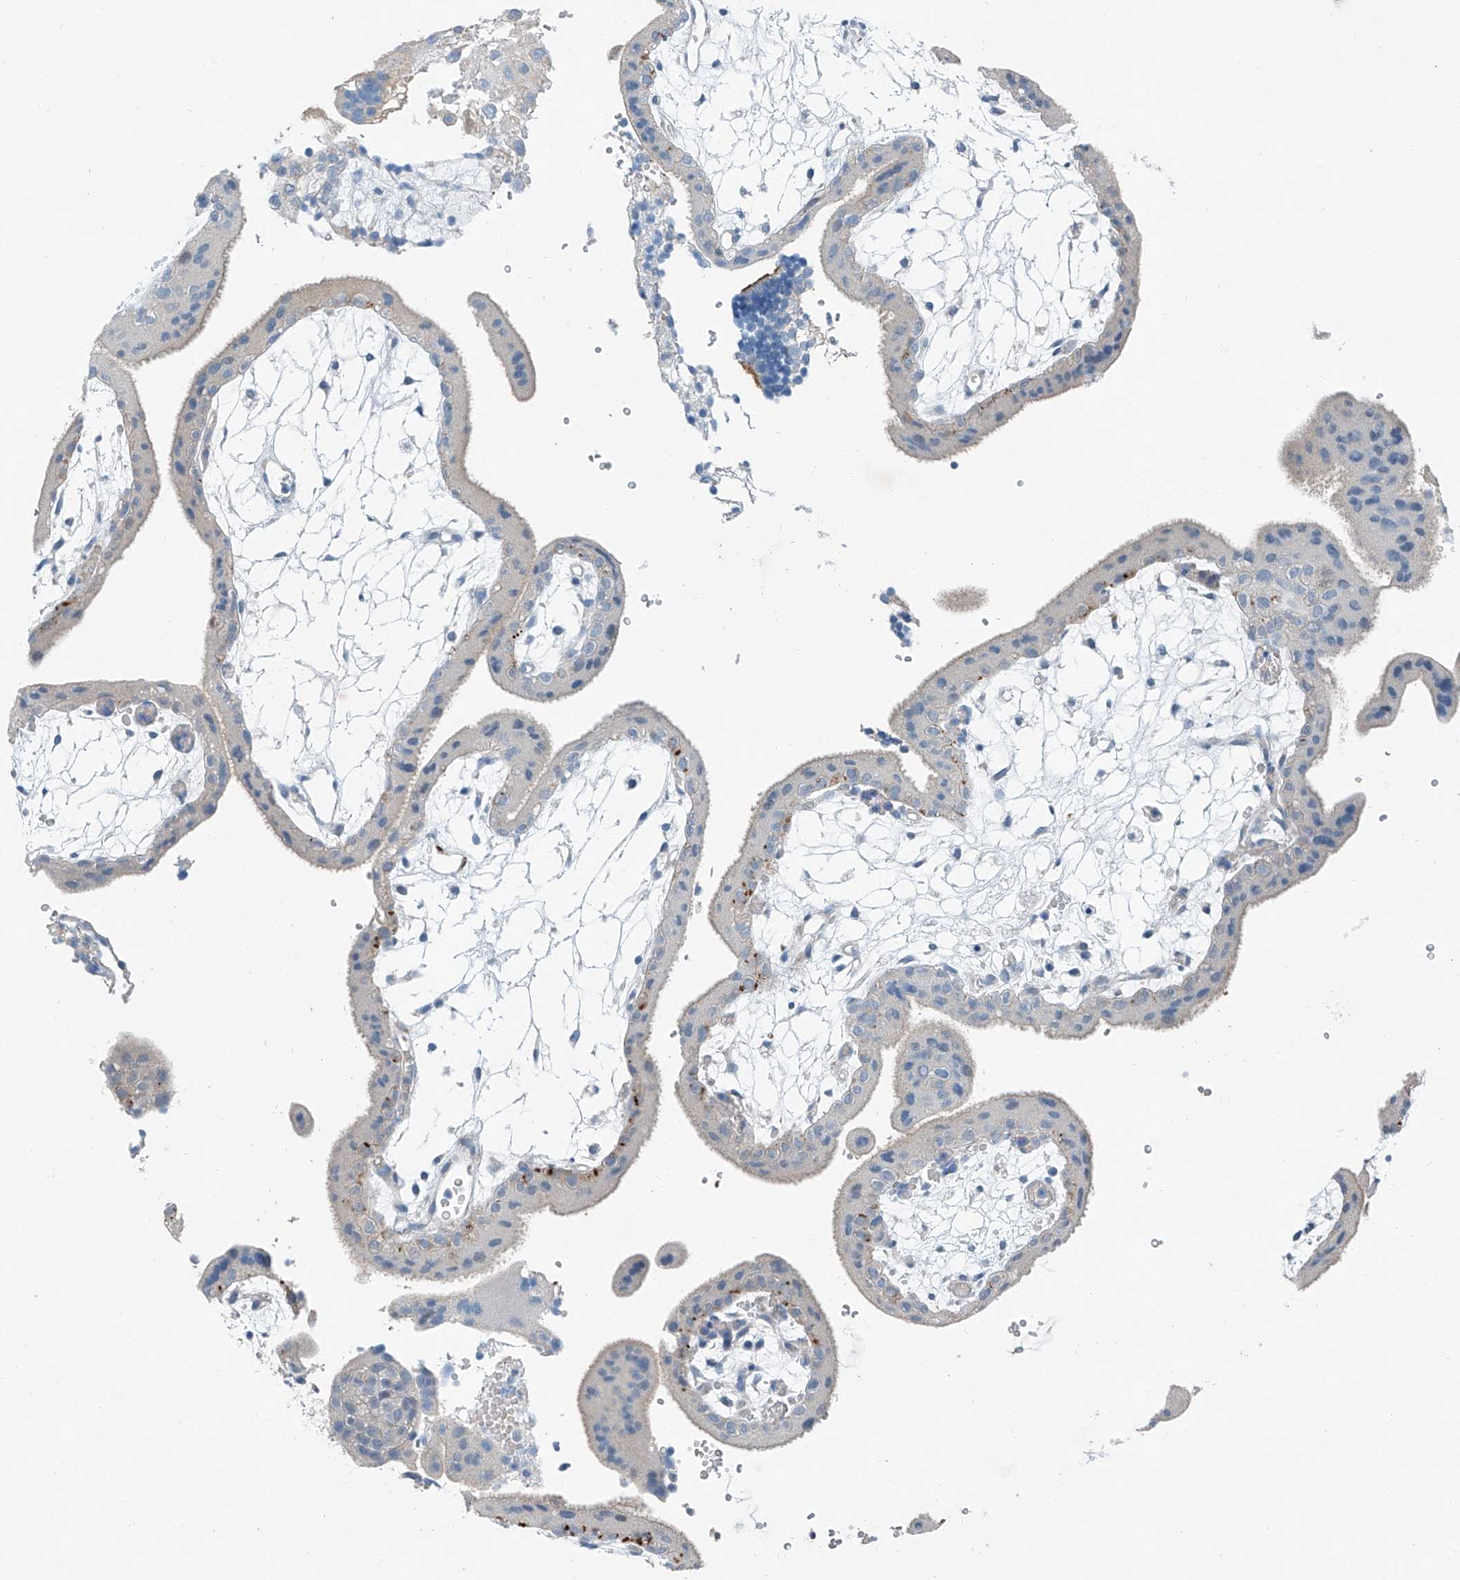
{"staining": {"intensity": "negative", "quantity": "none", "location": "none"}, "tissue": "placenta", "cell_type": "Trophoblastic cells", "image_type": "normal", "snomed": [{"axis": "morphology", "description": "Normal tissue, NOS"}, {"axis": "topography", "description": "Placenta"}], "caption": "This image is of benign placenta stained with immunohistochemistry to label a protein in brown with the nuclei are counter-stained blue. There is no staining in trophoblastic cells. (Stains: DAB immunohistochemistry (IHC) with hematoxylin counter stain, Microscopy: brightfield microscopy at high magnification).", "gene": "MDGA1", "patient": {"sex": "female", "age": 18}}